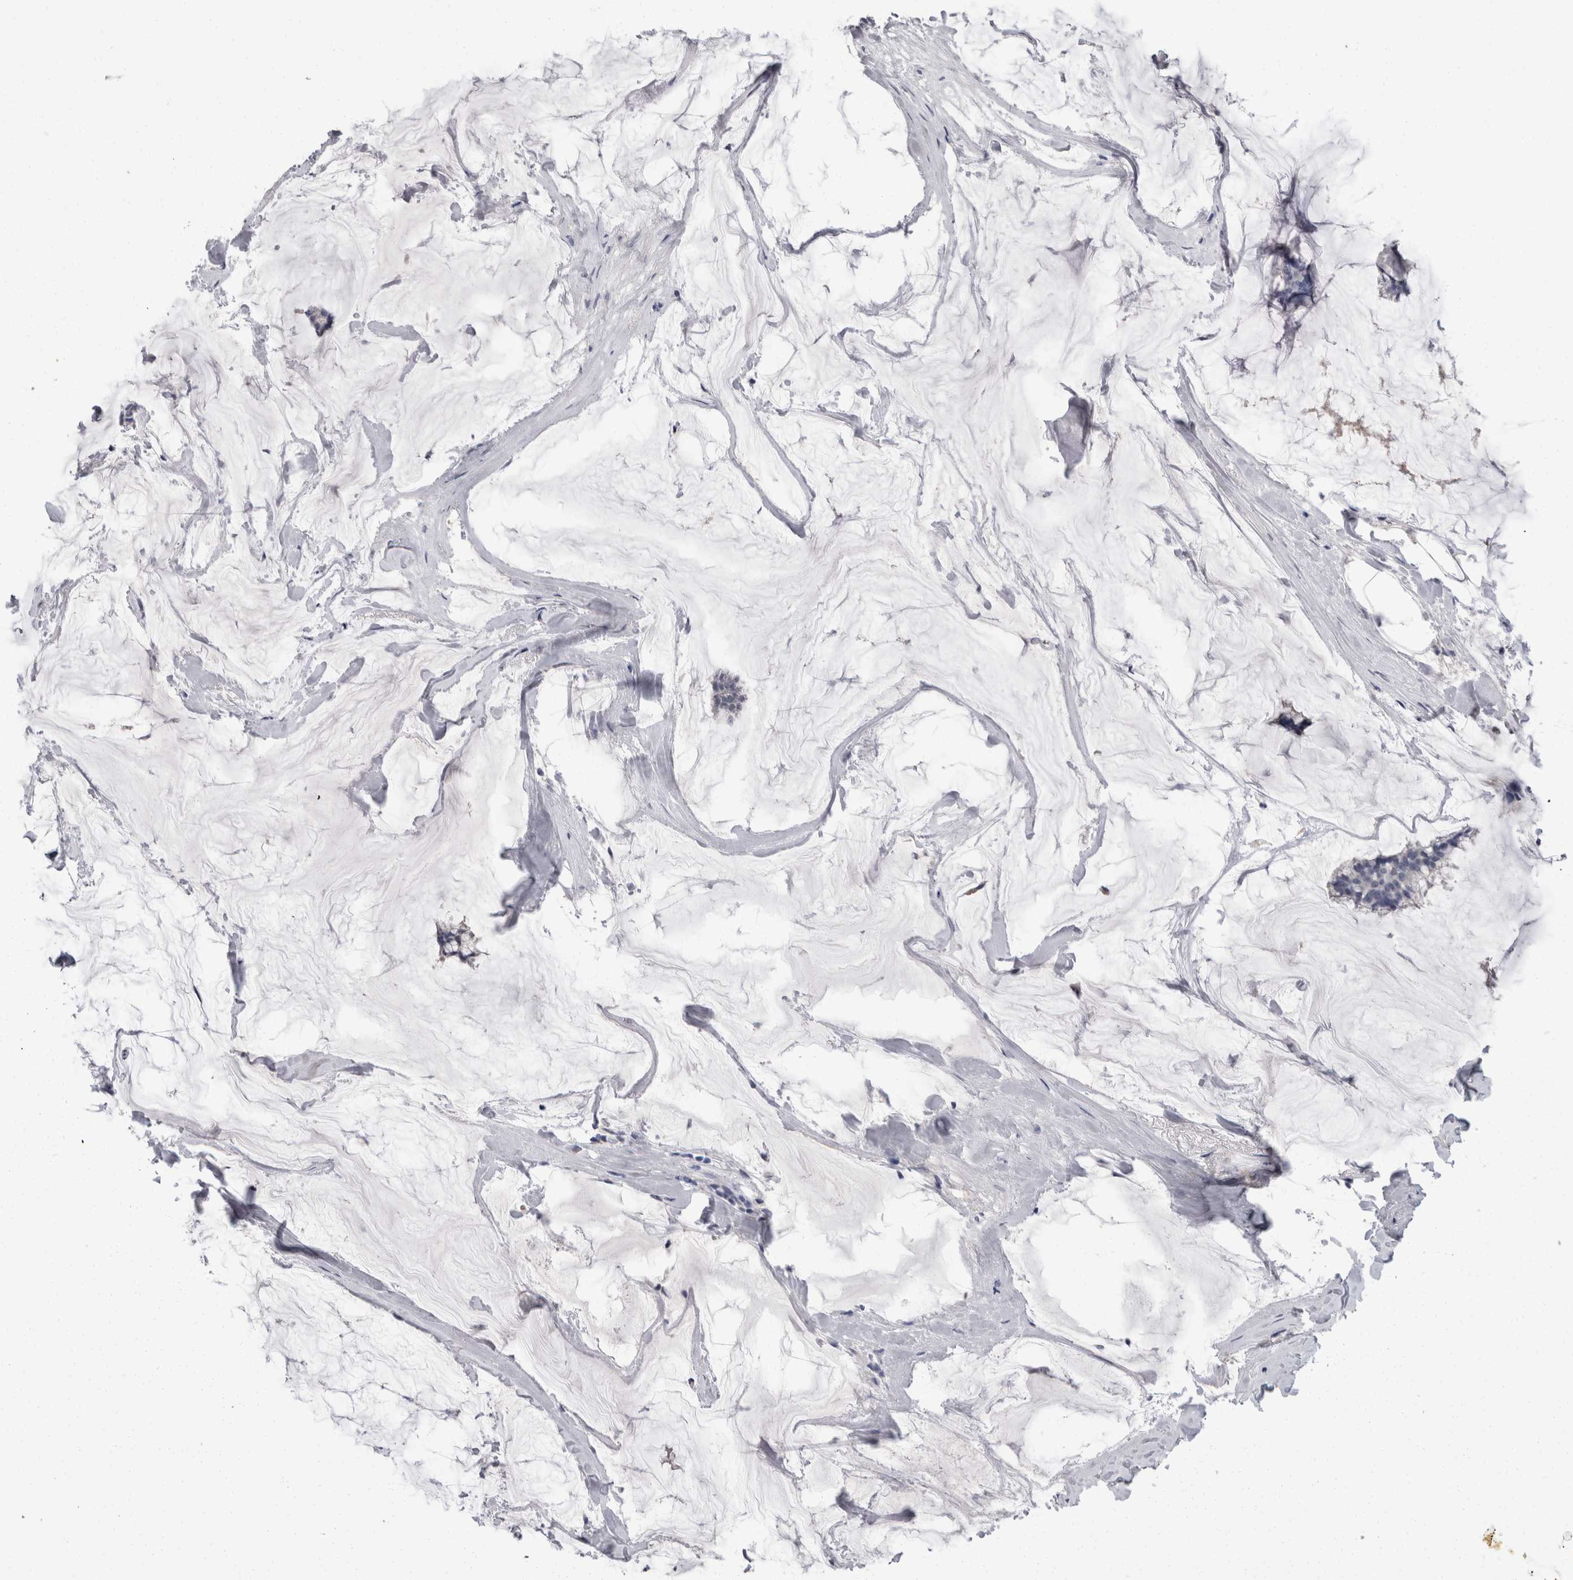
{"staining": {"intensity": "negative", "quantity": "none", "location": "none"}, "tissue": "breast cancer", "cell_type": "Tumor cells", "image_type": "cancer", "snomed": [{"axis": "morphology", "description": "Duct carcinoma"}, {"axis": "topography", "description": "Breast"}], "caption": "Human invasive ductal carcinoma (breast) stained for a protein using immunohistochemistry (IHC) shows no positivity in tumor cells.", "gene": "FHOD3", "patient": {"sex": "female", "age": 93}}